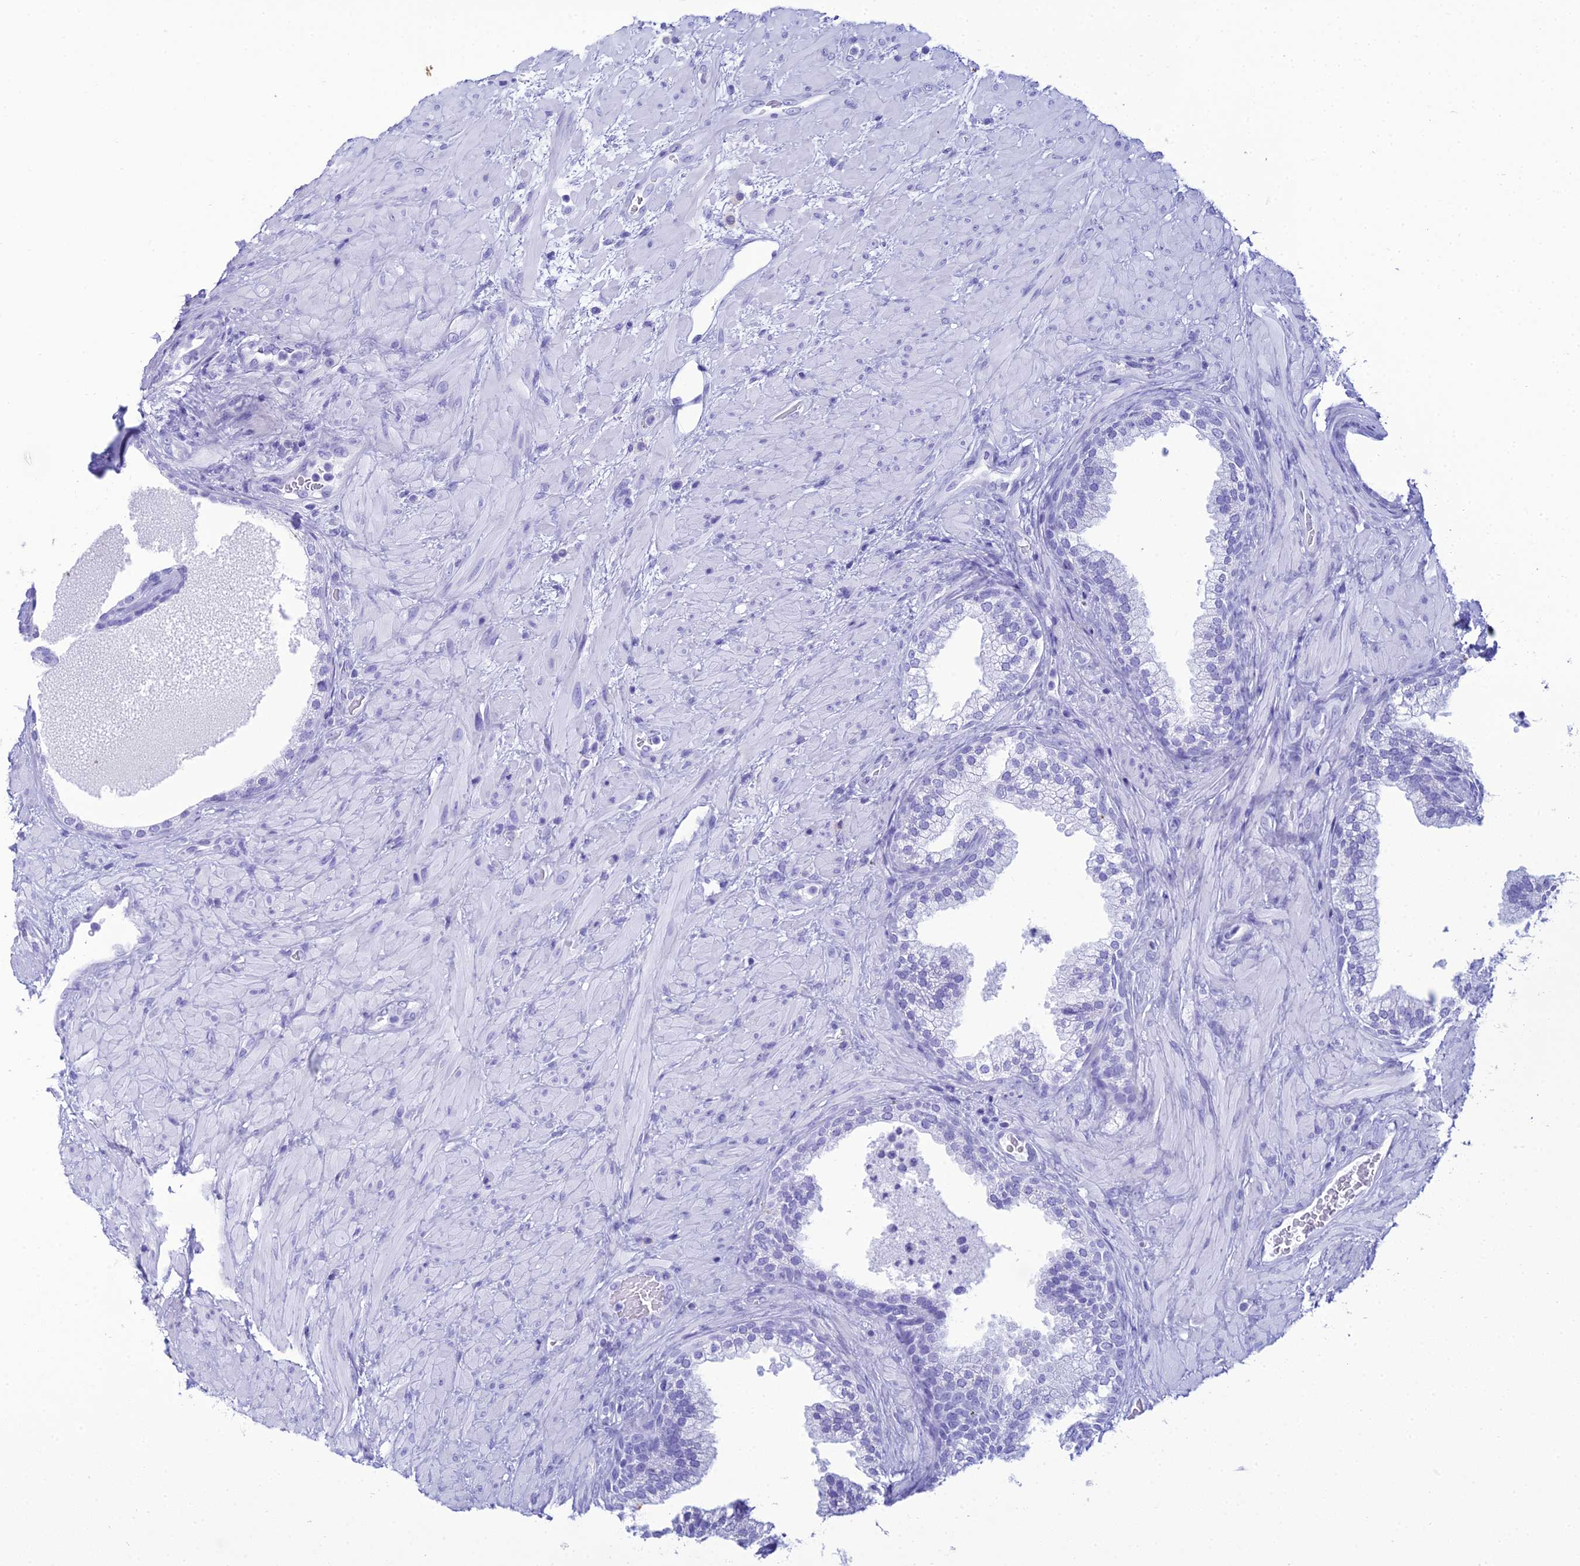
{"staining": {"intensity": "moderate", "quantity": "<25%", "location": "cytoplasmic/membranous"}, "tissue": "prostate", "cell_type": "Glandular cells", "image_type": "normal", "snomed": [{"axis": "morphology", "description": "Normal tissue, NOS"}, {"axis": "topography", "description": "Prostate"}], "caption": "About <25% of glandular cells in benign prostate exhibit moderate cytoplasmic/membranous protein staining as visualized by brown immunohistochemical staining.", "gene": "ZNF442", "patient": {"sex": "male", "age": 76}}